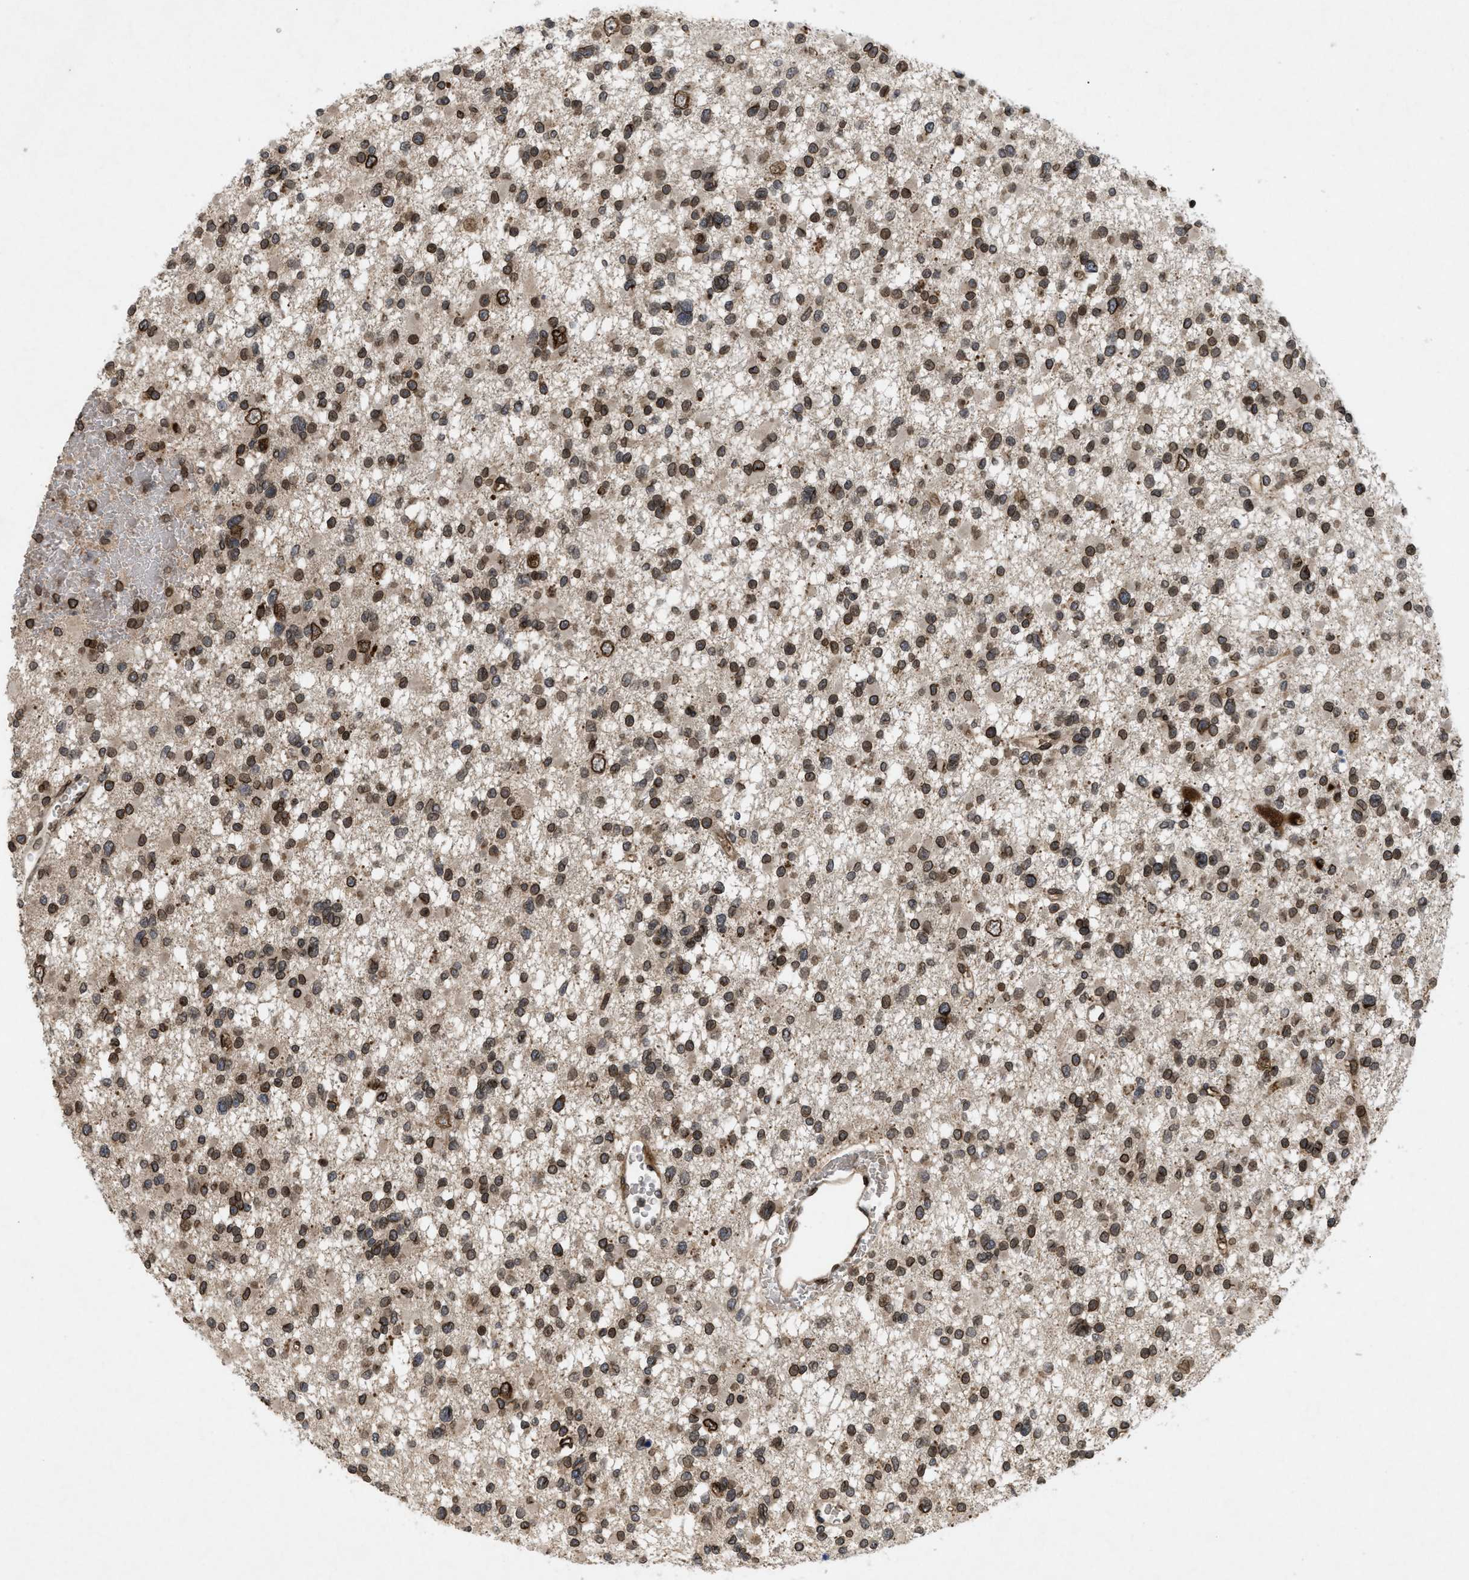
{"staining": {"intensity": "moderate", "quantity": ">75%", "location": "cytoplasmic/membranous,nuclear"}, "tissue": "glioma", "cell_type": "Tumor cells", "image_type": "cancer", "snomed": [{"axis": "morphology", "description": "Glioma, malignant, Low grade"}, {"axis": "topography", "description": "Brain"}], "caption": "Immunohistochemistry histopathology image of neoplastic tissue: human malignant glioma (low-grade) stained using immunohistochemistry (IHC) shows medium levels of moderate protein expression localized specifically in the cytoplasmic/membranous and nuclear of tumor cells, appearing as a cytoplasmic/membranous and nuclear brown color.", "gene": "CRY1", "patient": {"sex": "female", "age": 22}}